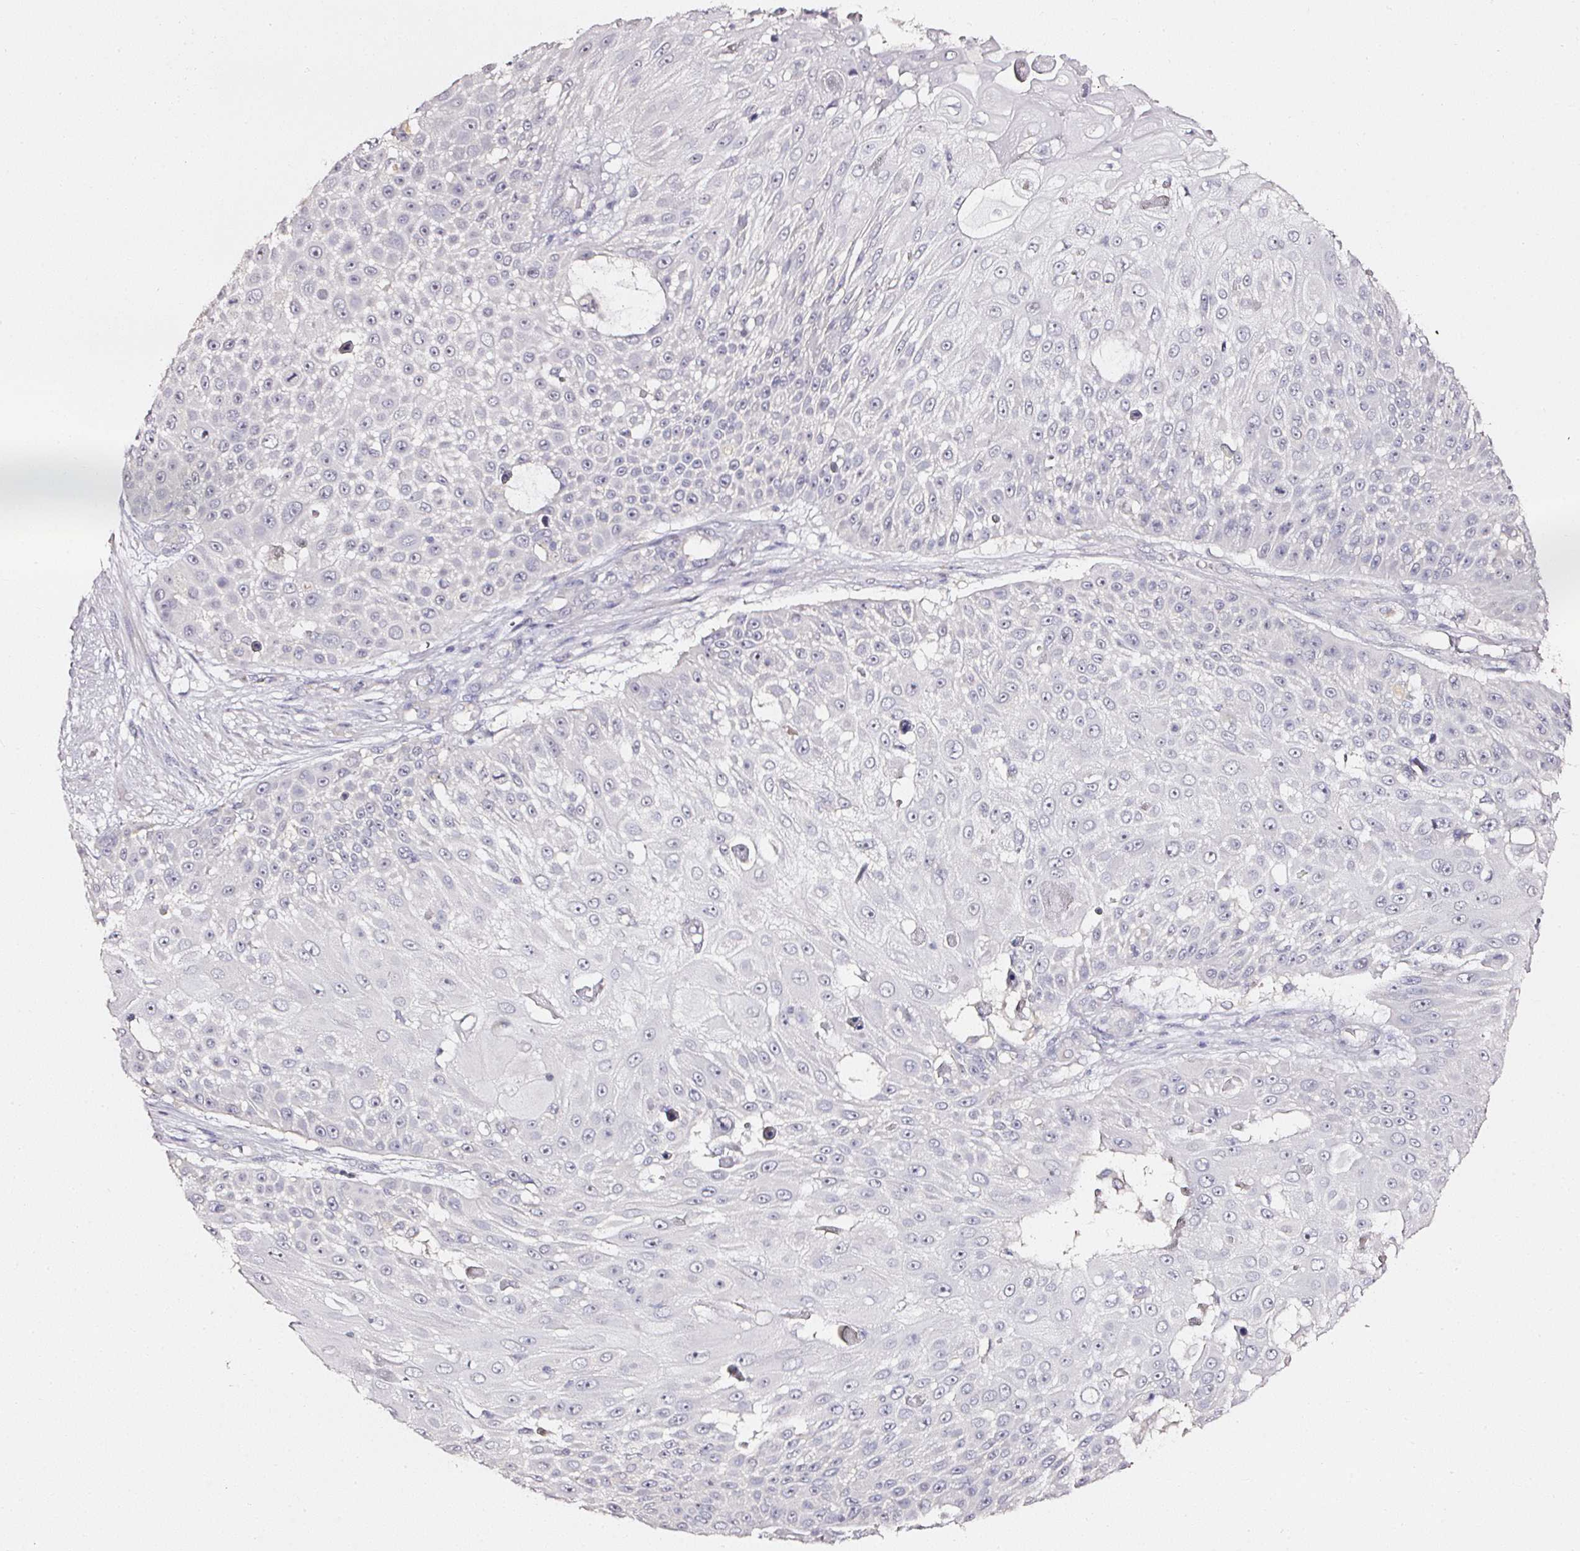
{"staining": {"intensity": "negative", "quantity": "none", "location": "none"}, "tissue": "skin cancer", "cell_type": "Tumor cells", "image_type": "cancer", "snomed": [{"axis": "morphology", "description": "Squamous cell carcinoma, NOS"}, {"axis": "topography", "description": "Skin"}], "caption": "Immunohistochemical staining of skin squamous cell carcinoma exhibits no significant expression in tumor cells.", "gene": "NTRK1", "patient": {"sex": "female", "age": 86}}